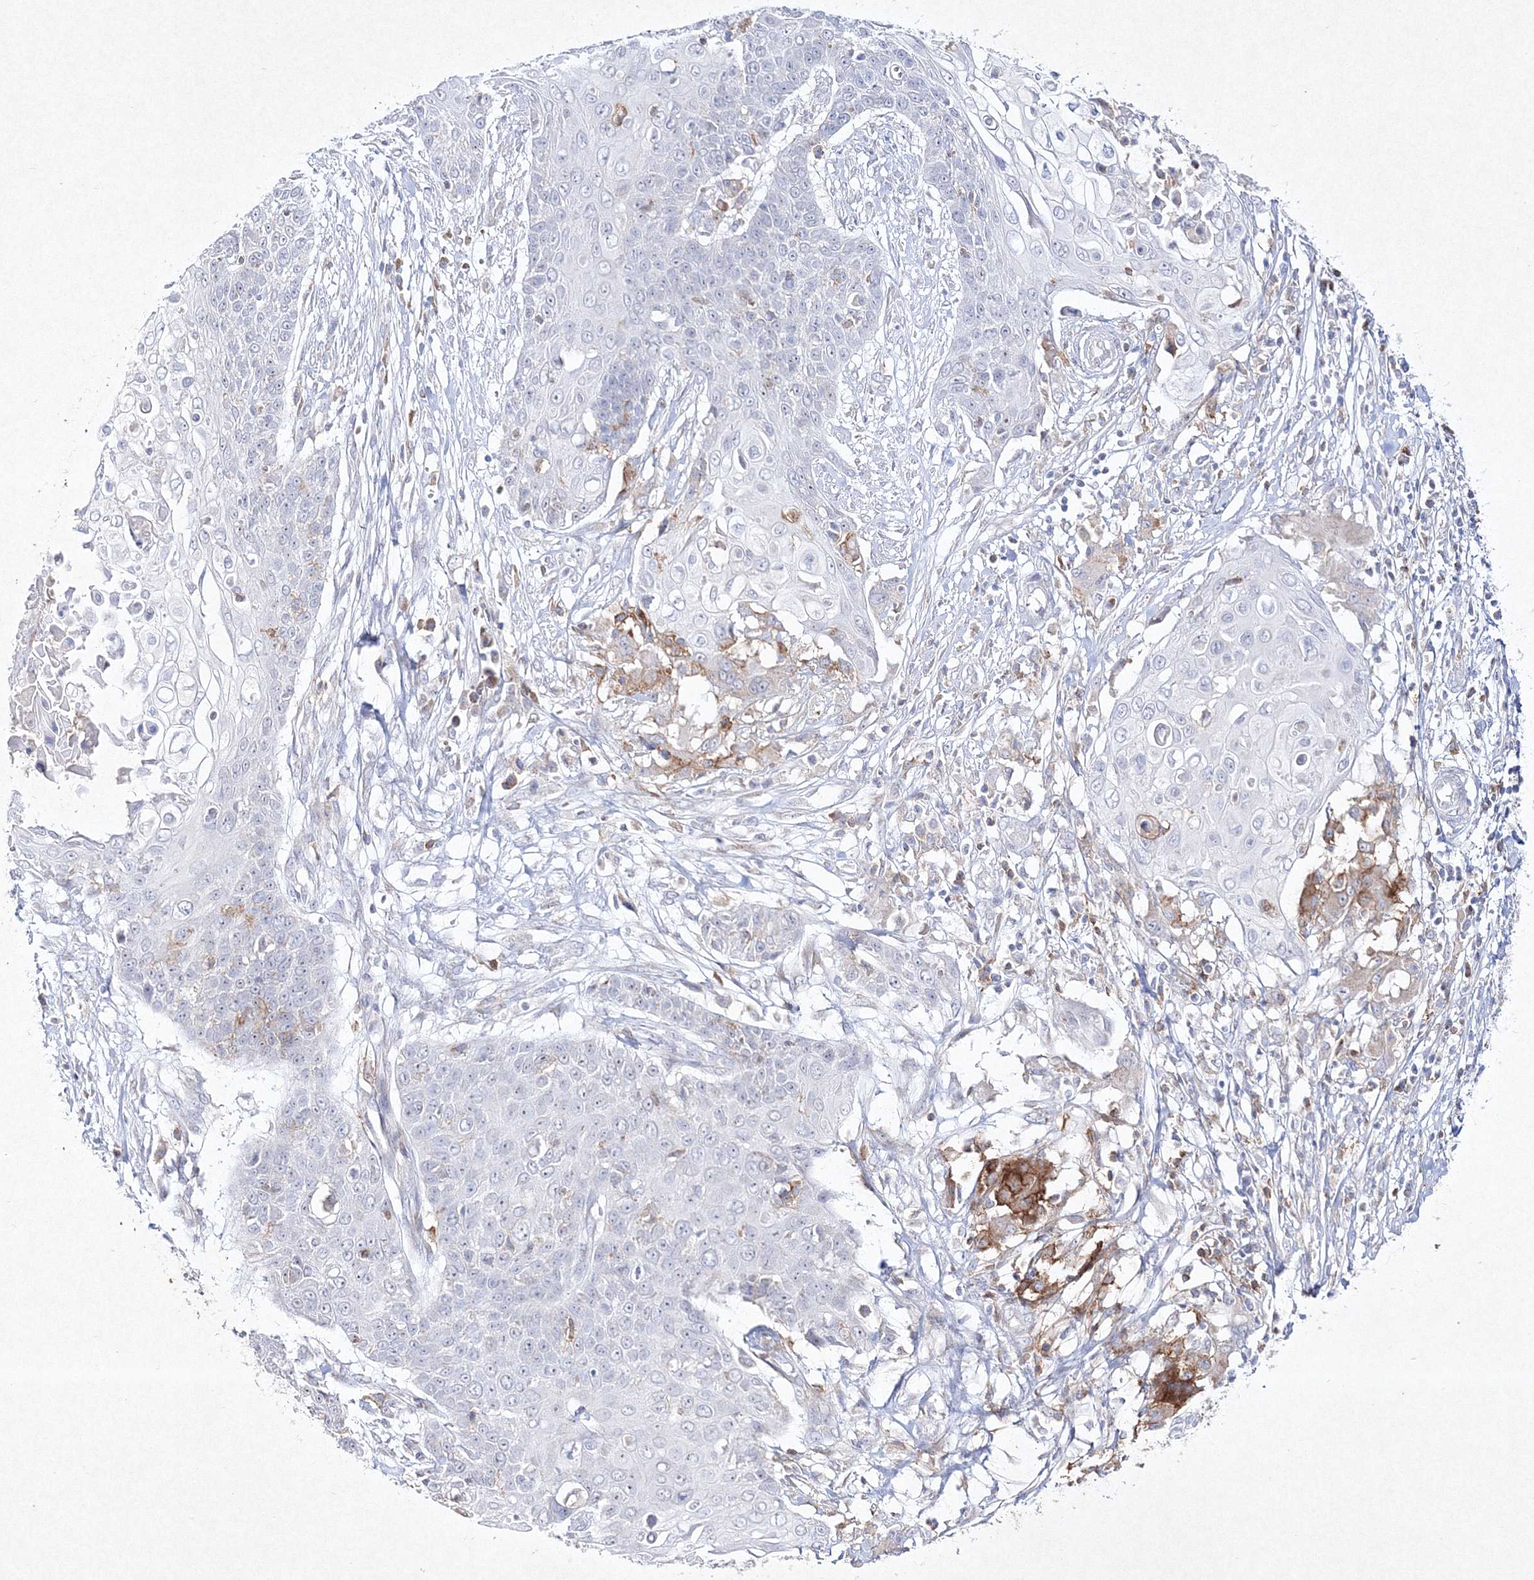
{"staining": {"intensity": "negative", "quantity": "none", "location": "none"}, "tissue": "cervical cancer", "cell_type": "Tumor cells", "image_type": "cancer", "snomed": [{"axis": "morphology", "description": "Squamous cell carcinoma, NOS"}, {"axis": "topography", "description": "Cervix"}], "caption": "An immunohistochemistry (IHC) histopathology image of squamous cell carcinoma (cervical) is shown. There is no staining in tumor cells of squamous cell carcinoma (cervical).", "gene": "HCST", "patient": {"sex": "female", "age": 39}}